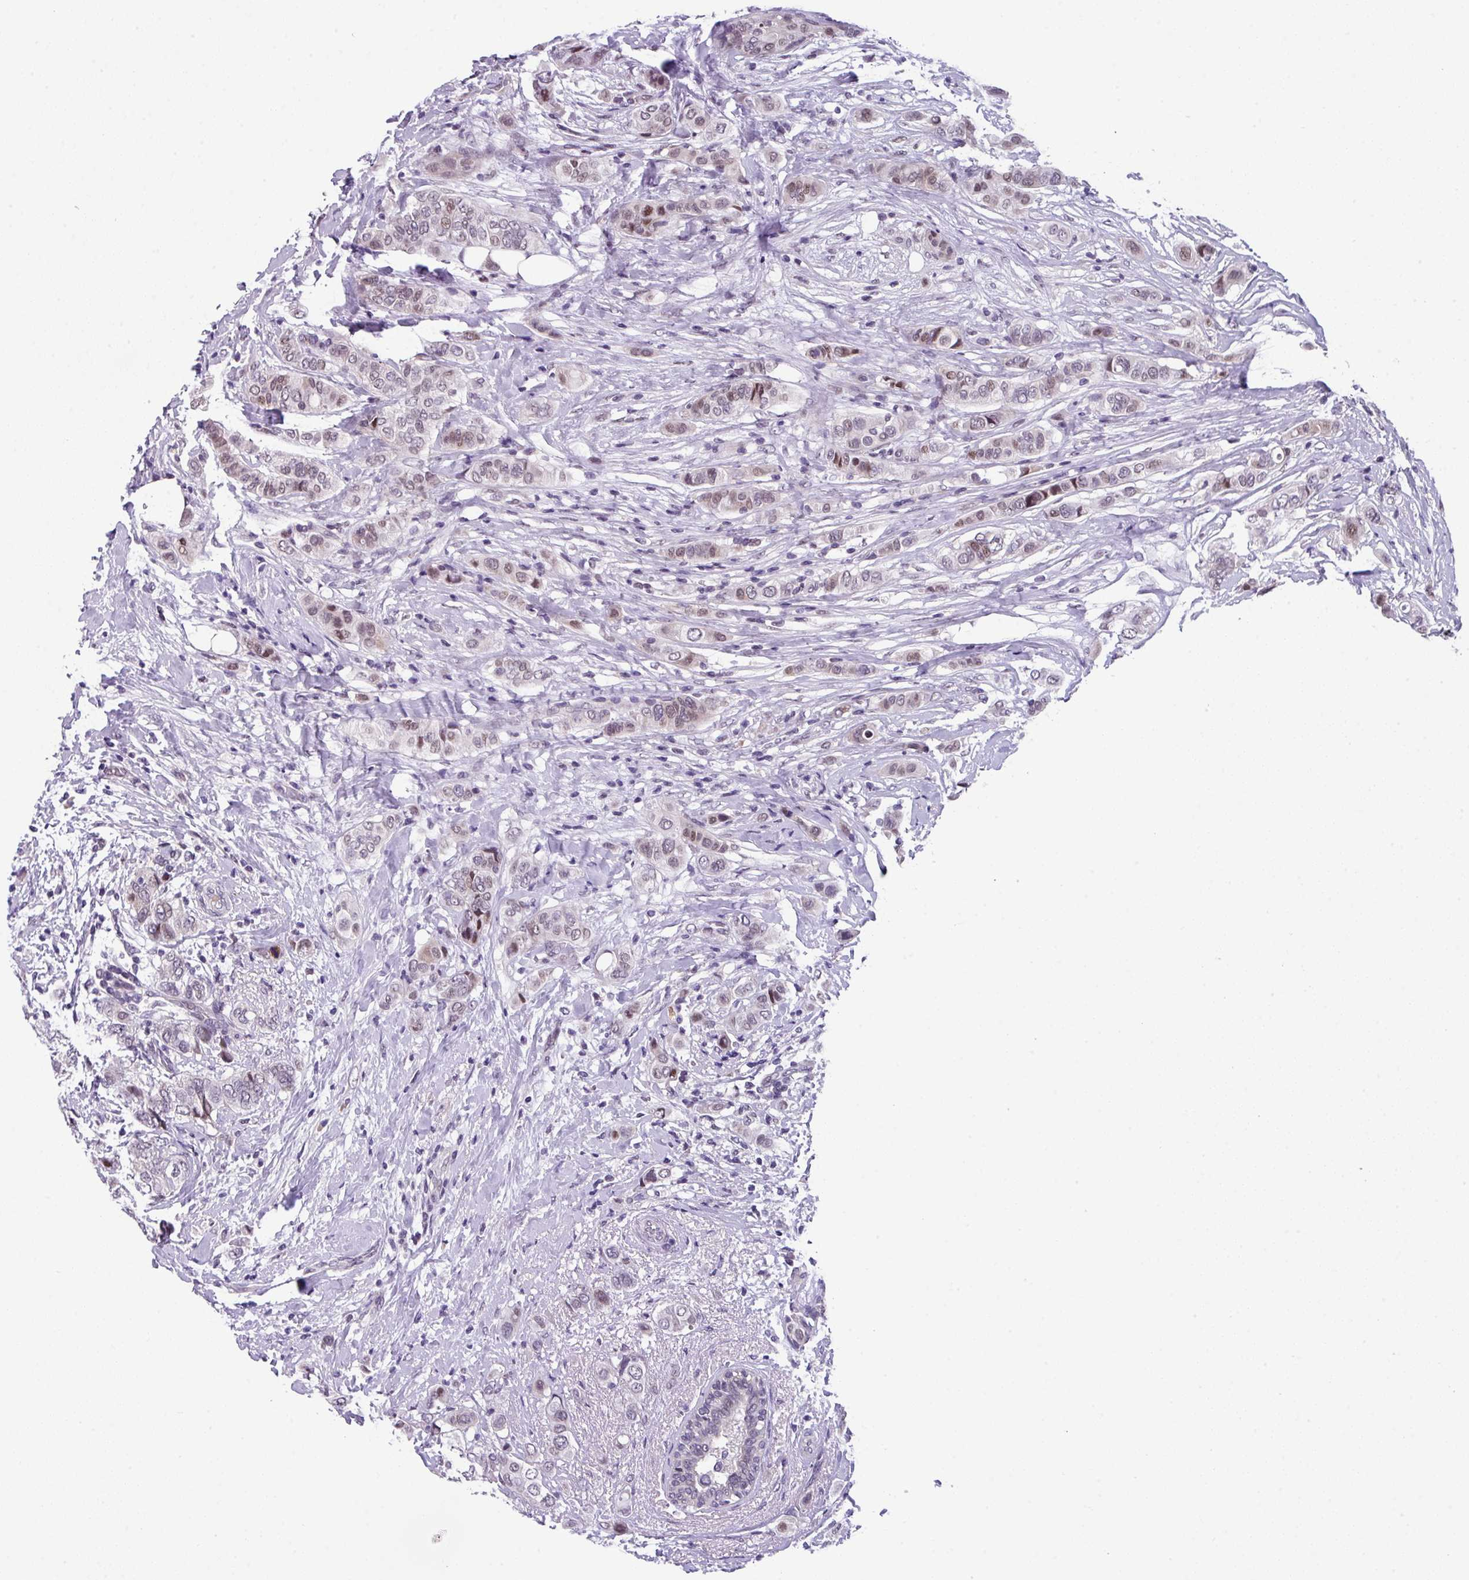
{"staining": {"intensity": "weak", "quantity": "25%-75%", "location": "nuclear"}, "tissue": "breast cancer", "cell_type": "Tumor cells", "image_type": "cancer", "snomed": [{"axis": "morphology", "description": "Lobular carcinoma"}, {"axis": "topography", "description": "Breast"}], "caption": "This micrograph shows immunohistochemistry staining of breast lobular carcinoma, with low weak nuclear expression in about 25%-75% of tumor cells.", "gene": "ZFP3", "patient": {"sex": "female", "age": 51}}